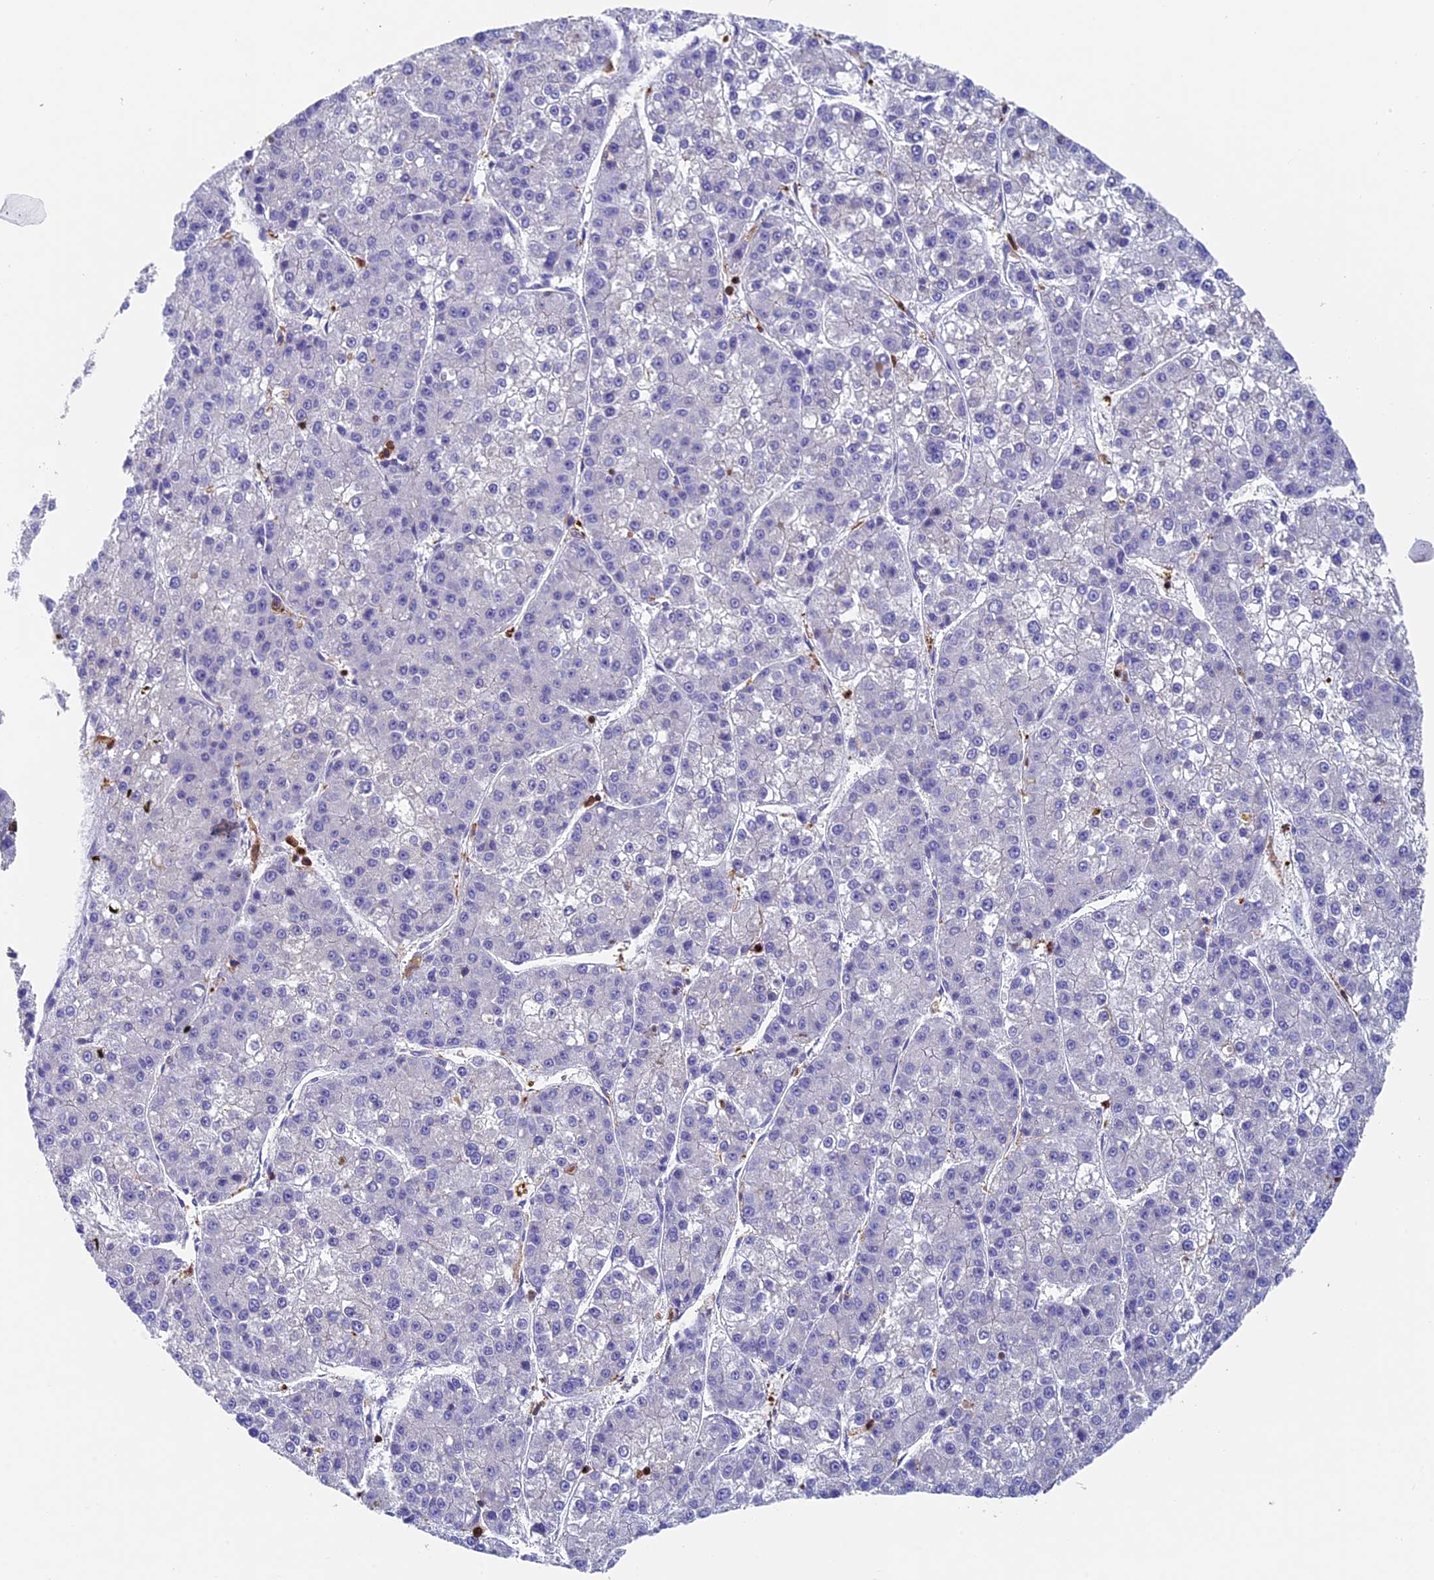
{"staining": {"intensity": "negative", "quantity": "none", "location": "none"}, "tissue": "liver cancer", "cell_type": "Tumor cells", "image_type": "cancer", "snomed": [{"axis": "morphology", "description": "Carcinoma, Hepatocellular, NOS"}, {"axis": "topography", "description": "Liver"}], "caption": "IHC of liver cancer demonstrates no expression in tumor cells.", "gene": "ADAT1", "patient": {"sex": "female", "age": 73}}